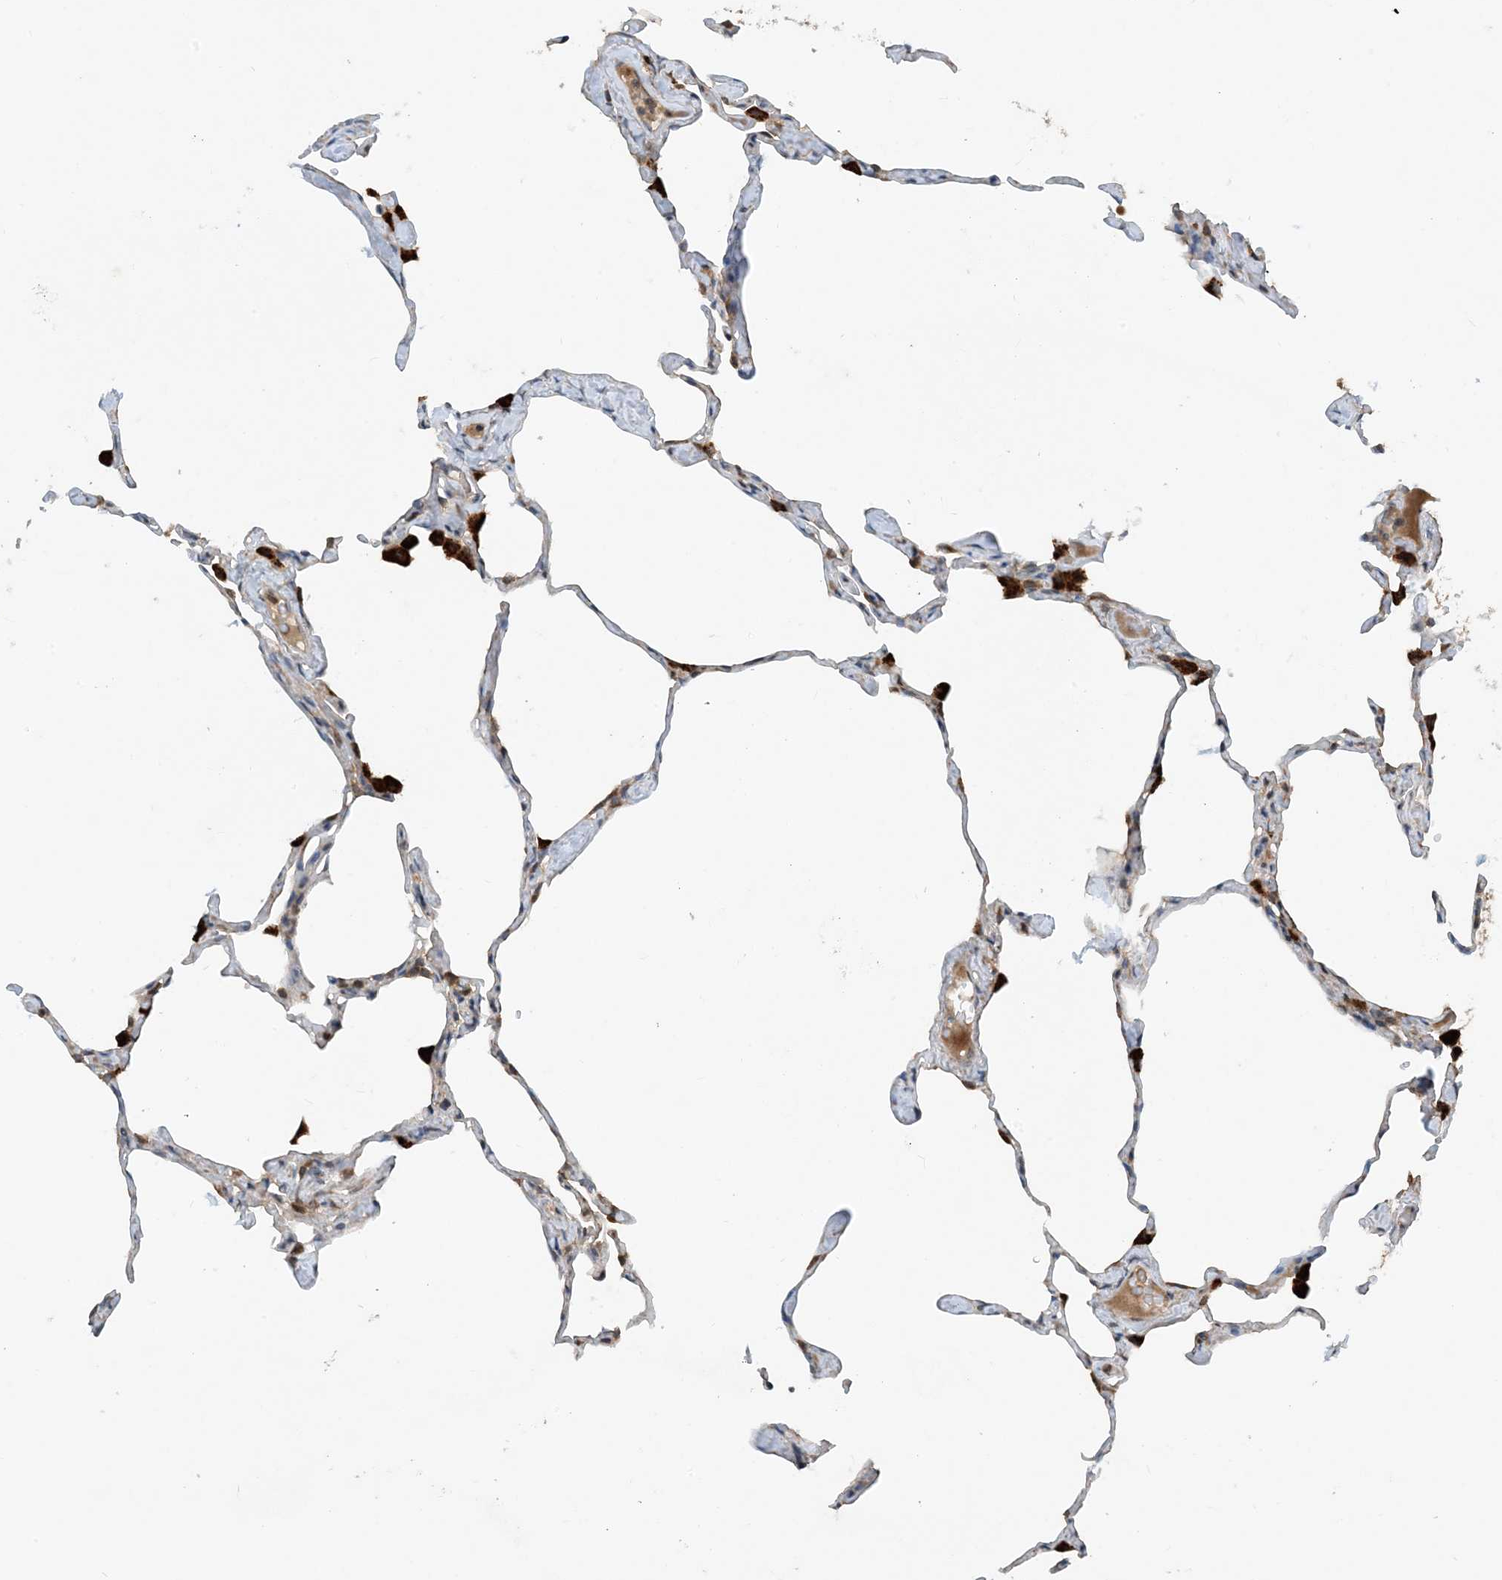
{"staining": {"intensity": "weak", "quantity": "25%-75%", "location": "cytoplasmic/membranous"}, "tissue": "lung", "cell_type": "Alveolar cells", "image_type": "normal", "snomed": [{"axis": "morphology", "description": "Normal tissue, NOS"}, {"axis": "topography", "description": "Lung"}], "caption": "This image displays IHC staining of benign human lung, with low weak cytoplasmic/membranous staining in approximately 25%-75% of alveolar cells.", "gene": "PHOSPHO2", "patient": {"sex": "male", "age": 65}}